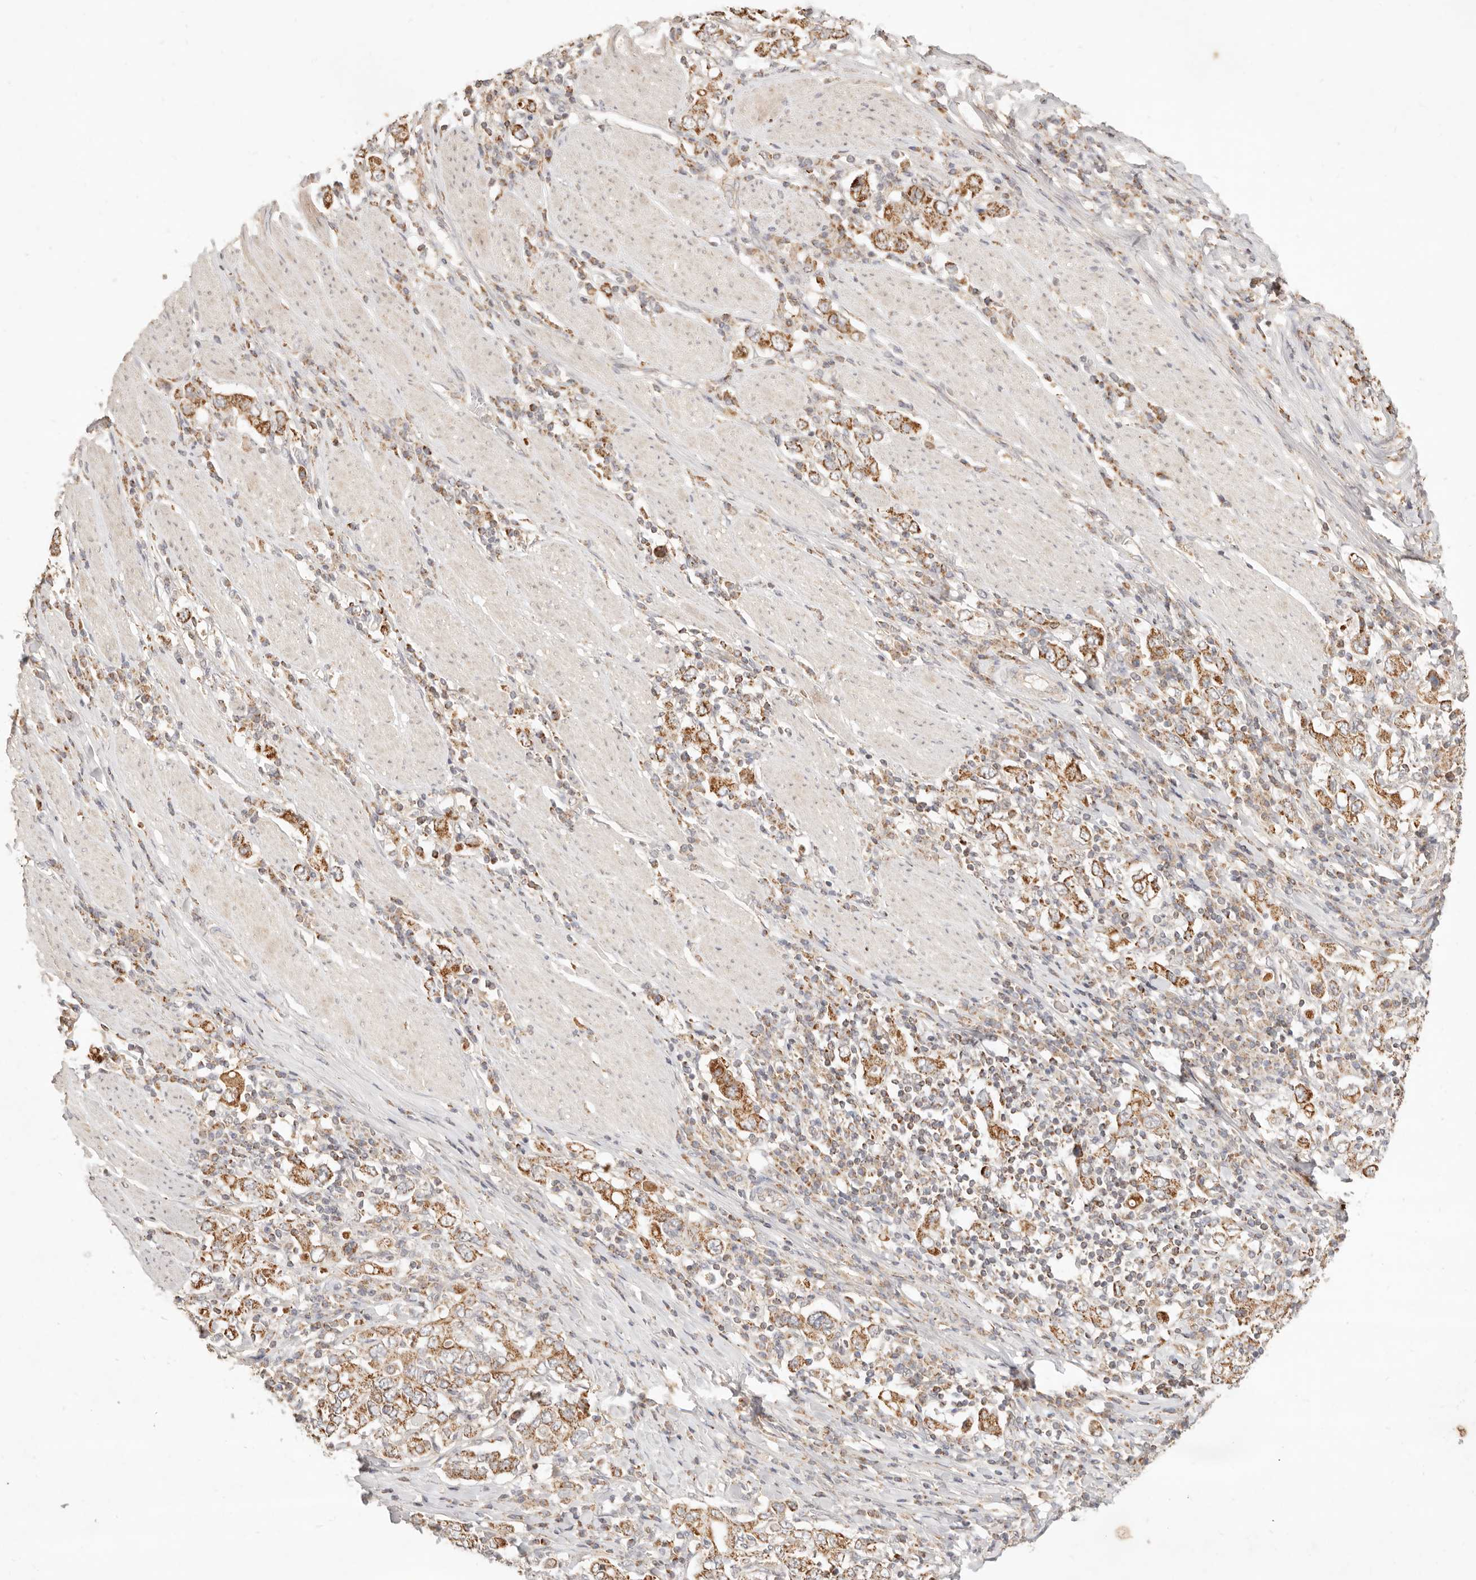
{"staining": {"intensity": "moderate", "quantity": ">75%", "location": "cytoplasmic/membranous"}, "tissue": "stomach cancer", "cell_type": "Tumor cells", "image_type": "cancer", "snomed": [{"axis": "morphology", "description": "Adenocarcinoma, NOS"}, {"axis": "topography", "description": "Stomach, upper"}], "caption": "High-magnification brightfield microscopy of stomach cancer (adenocarcinoma) stained with DAB (brown) and counterstained with hematoxylin (blue). tumor cells exhibit moderate cytoplasmic/membranous expression is seen in about>75% of cells. The staining is performed using DAB brown chromogen to label protein expression. The nuclei are counter-stained blue using hematoxylin.", "gene": "CPLANE2", "patient": {"sex": "male", "age": 62}}